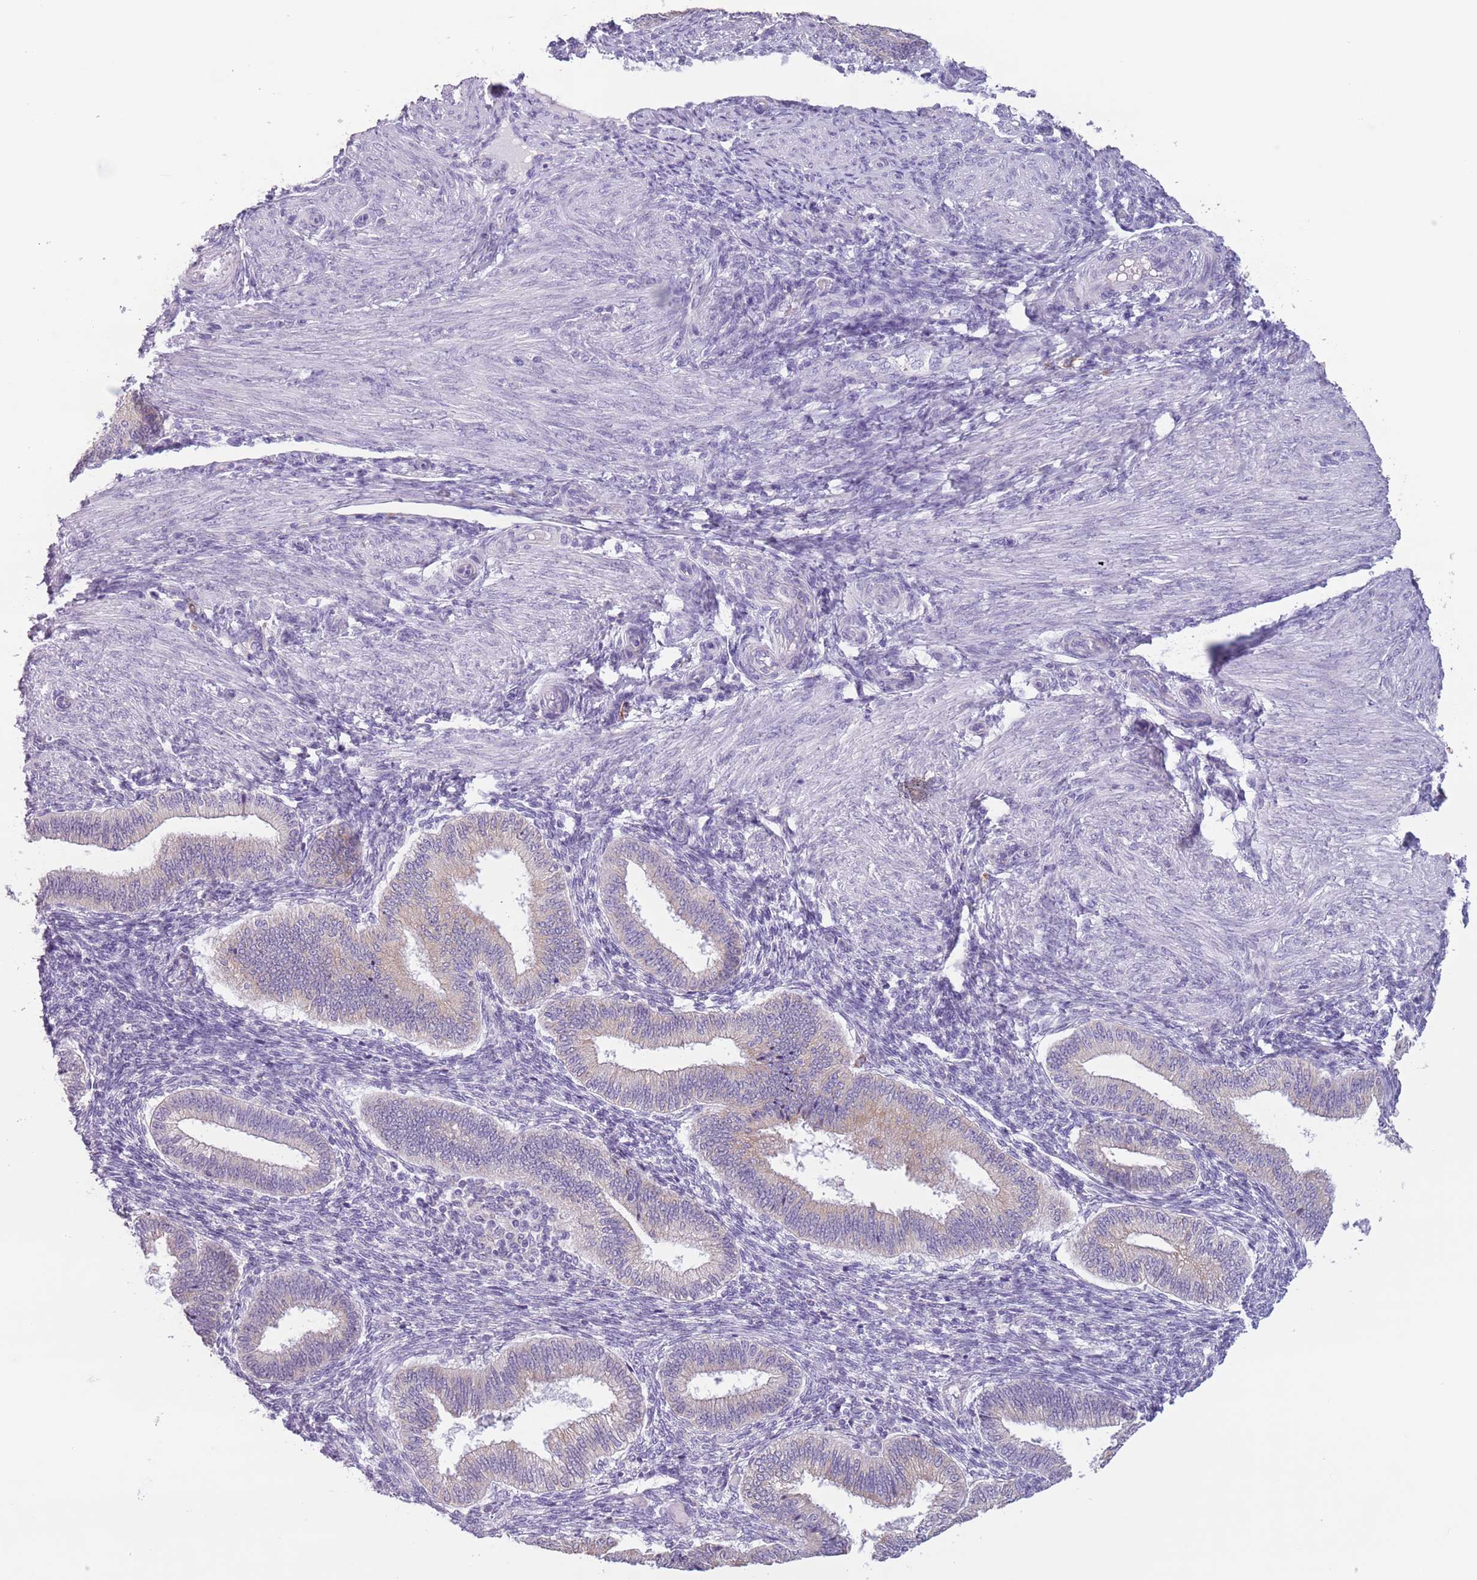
{"staining": {"intensity": "negative", "quantity": "none", "location": "none"}, "tissue": "endometrium", "cell_type": "Cells in endometrial stroma", "image_type": "normal", "snomed": [{"axis": "morphology", "description": "Normal tissue, NOS"}, {"axis": "topography", "description": "Endometrium"}], "caption": "Immunohistochemistry photomicrograph of normal endometrium stained for a protein (brown), which exhibits no positivity in cells in endometrial stroma.", "gene": "HYOU1", "patient": {"sex": "female", "age": 39}}